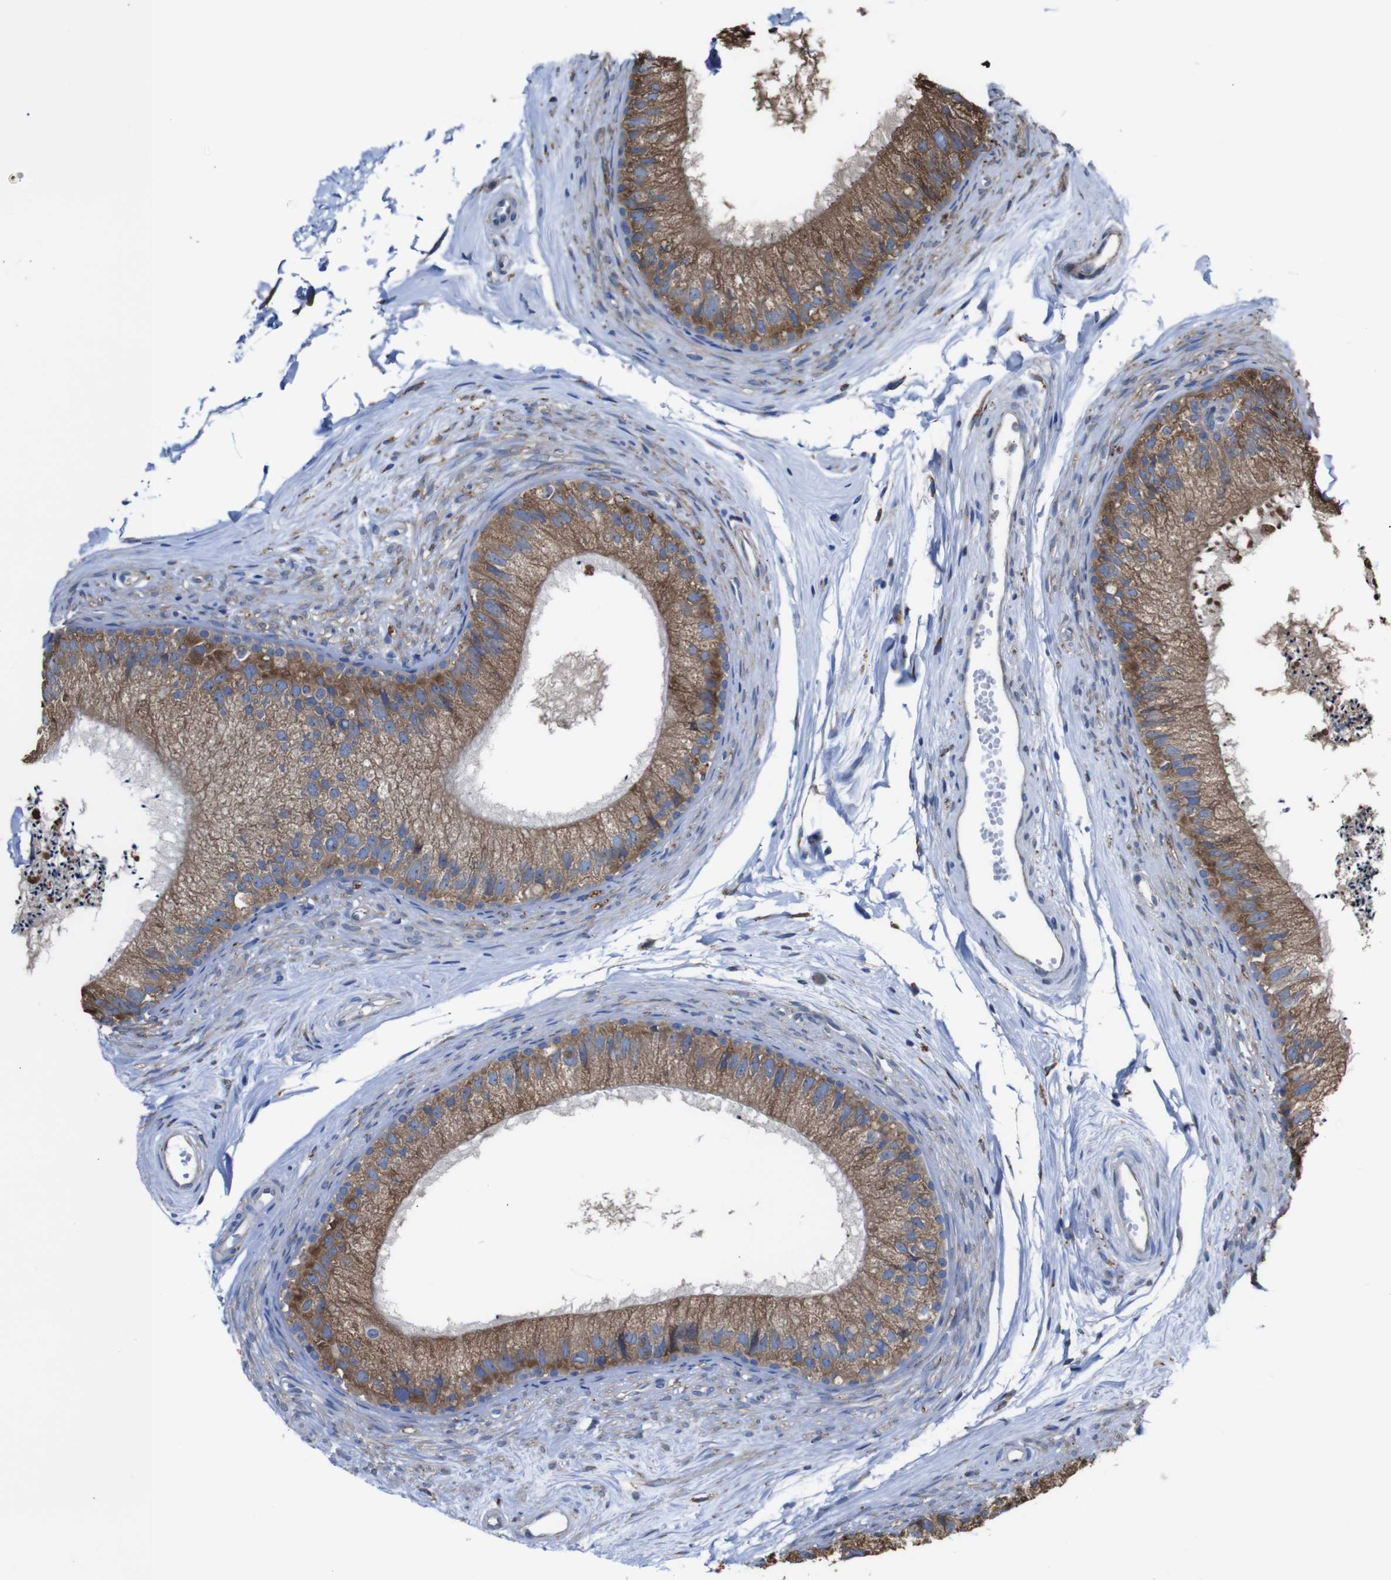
{"staining": {"intensity": "moderate", "quantity": ">75%", "location": "cytoplasmic/membranous"}, "tissue": "epididymis", "cell_type": "Glandular cells", "image_type": "normal", "snomed": [{"axis": "morphology", "description": "Normal tissue, NOS"}, {"axis": "topography", "description": "Epididymis"}], "caption": "High-magnification brightfield microscopy of benign epididymis stained with DAB (brown) and counterstained with hematoxylin (blue). glandular cells exhibit moderate cytoplasmic/membranous staining is identified in approximately>75% of cells. The protein is stained brown, and the nuclei are stained in blue (DAB IHC with brightfield microscopy, high magnification).", "gene": "PPIB", "patient": {"sex": "male", "age": 56}}